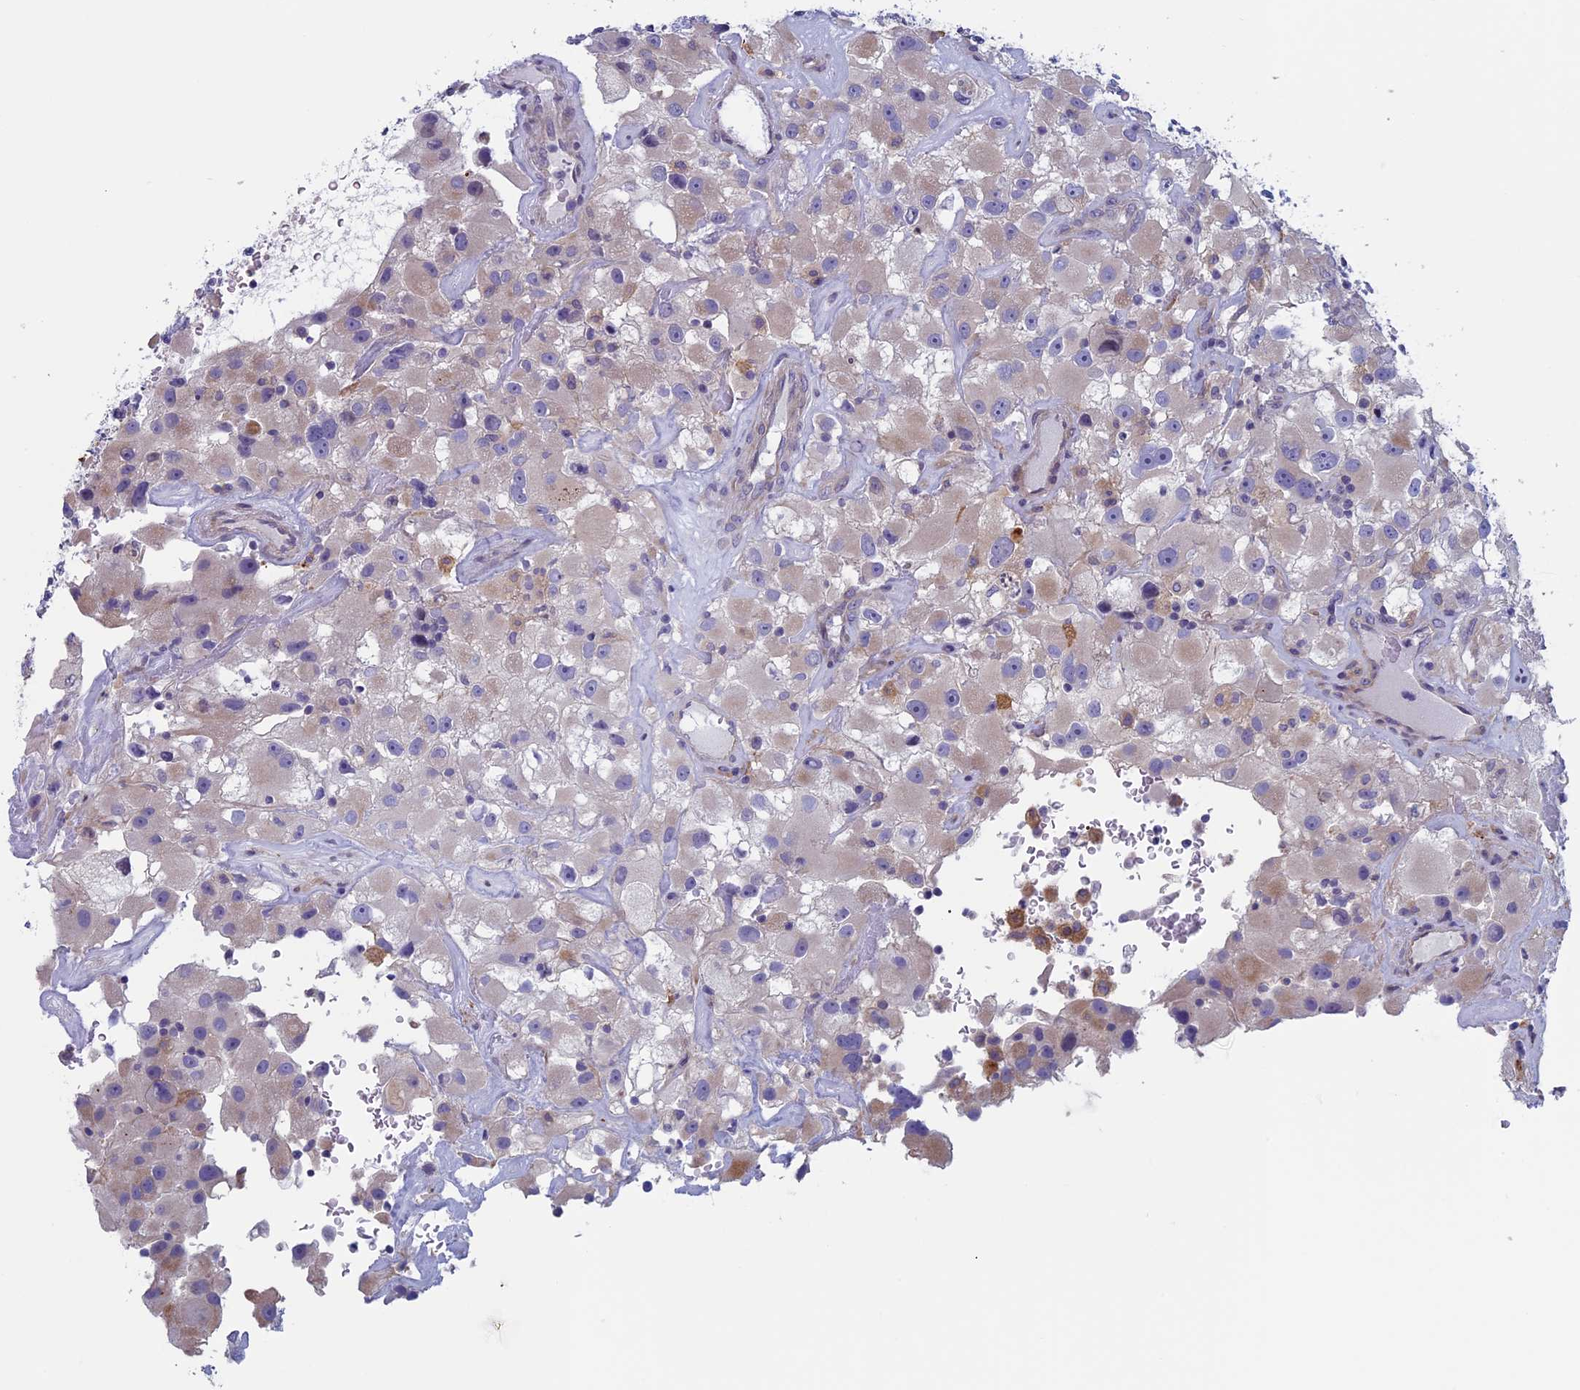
{"staining": {"intensity": "negative", "quantity": "none", "location": "none"}, "tissue": "renal cancer", "cell_type": "Tumor cells", "image_type": "cancer", "snomed": [{"axis": "morphology", "description": "Adenocarcinoma, NOS"}, {"axis": "topography", "description": "Kidney"}], "caption": "This histopathology image is of adenocarcinoma (renal) stained with IHC to label a protein in brown with the nuclei are counter-stained blue. There is no staining in tumor cells.", "gene": "CNOT6L", "patient": {"sex": "female", "age": 52}}